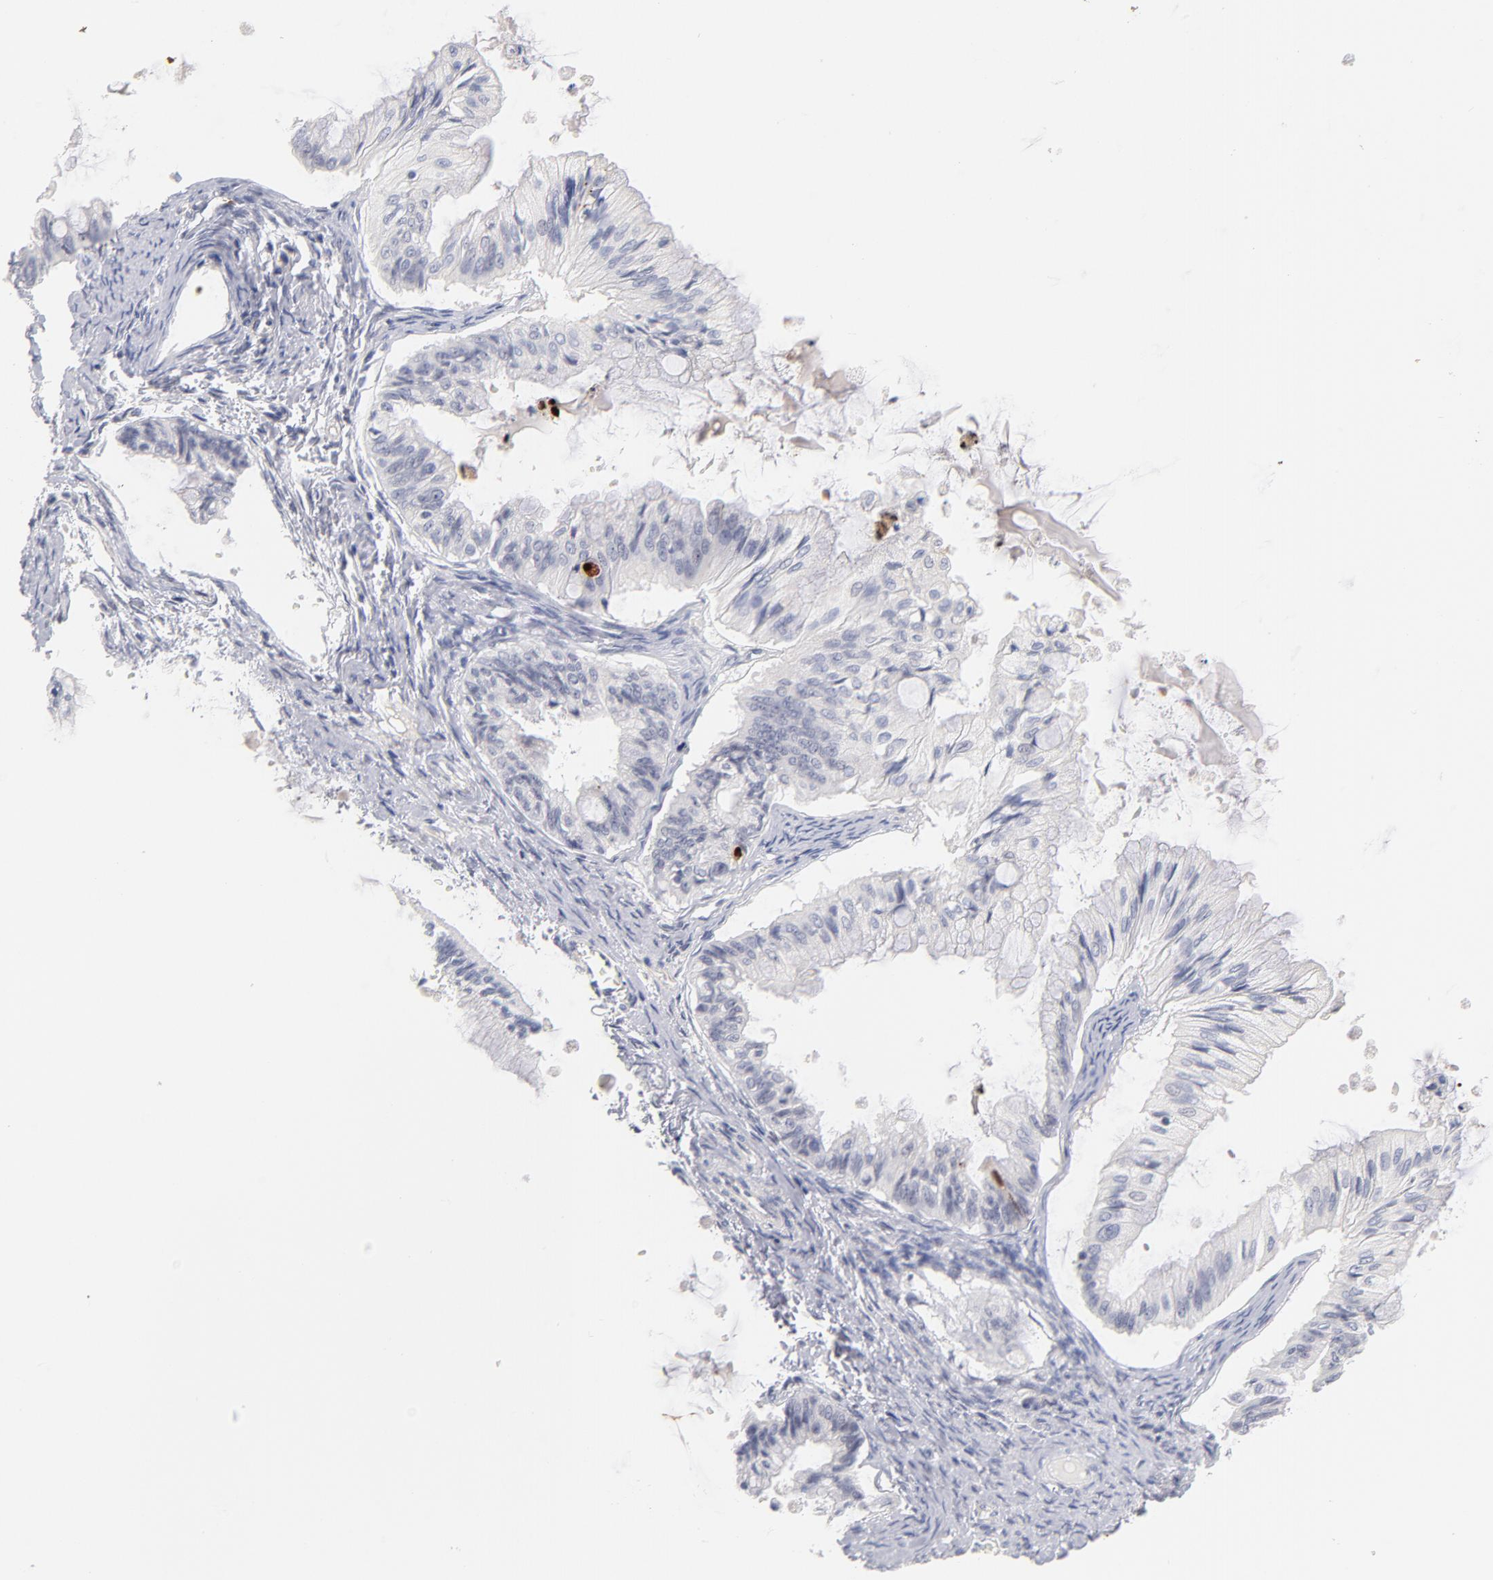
{"staining": {"intensity": "negative", "quantity": "none", "location": "none"}, "tissue": "ovarian cancer", "cell_type": "Tumor cells", "image_type": "cancer", "snomed": [{"axis": "morphology", "description": "Cystadenocarcinoma, mucinous, NOS"}, {"axis": "topography", "description": "Ovary"}], "caption": "DAB (3,3'-diaminobenzidine) immunohistochemical staining of human ovarian cancer (mucinous cystadenocarcinoma) displays no significant expression in tumor cells.", "gene": "PARP1", "patient": {"sex": "female", "age": 57}}